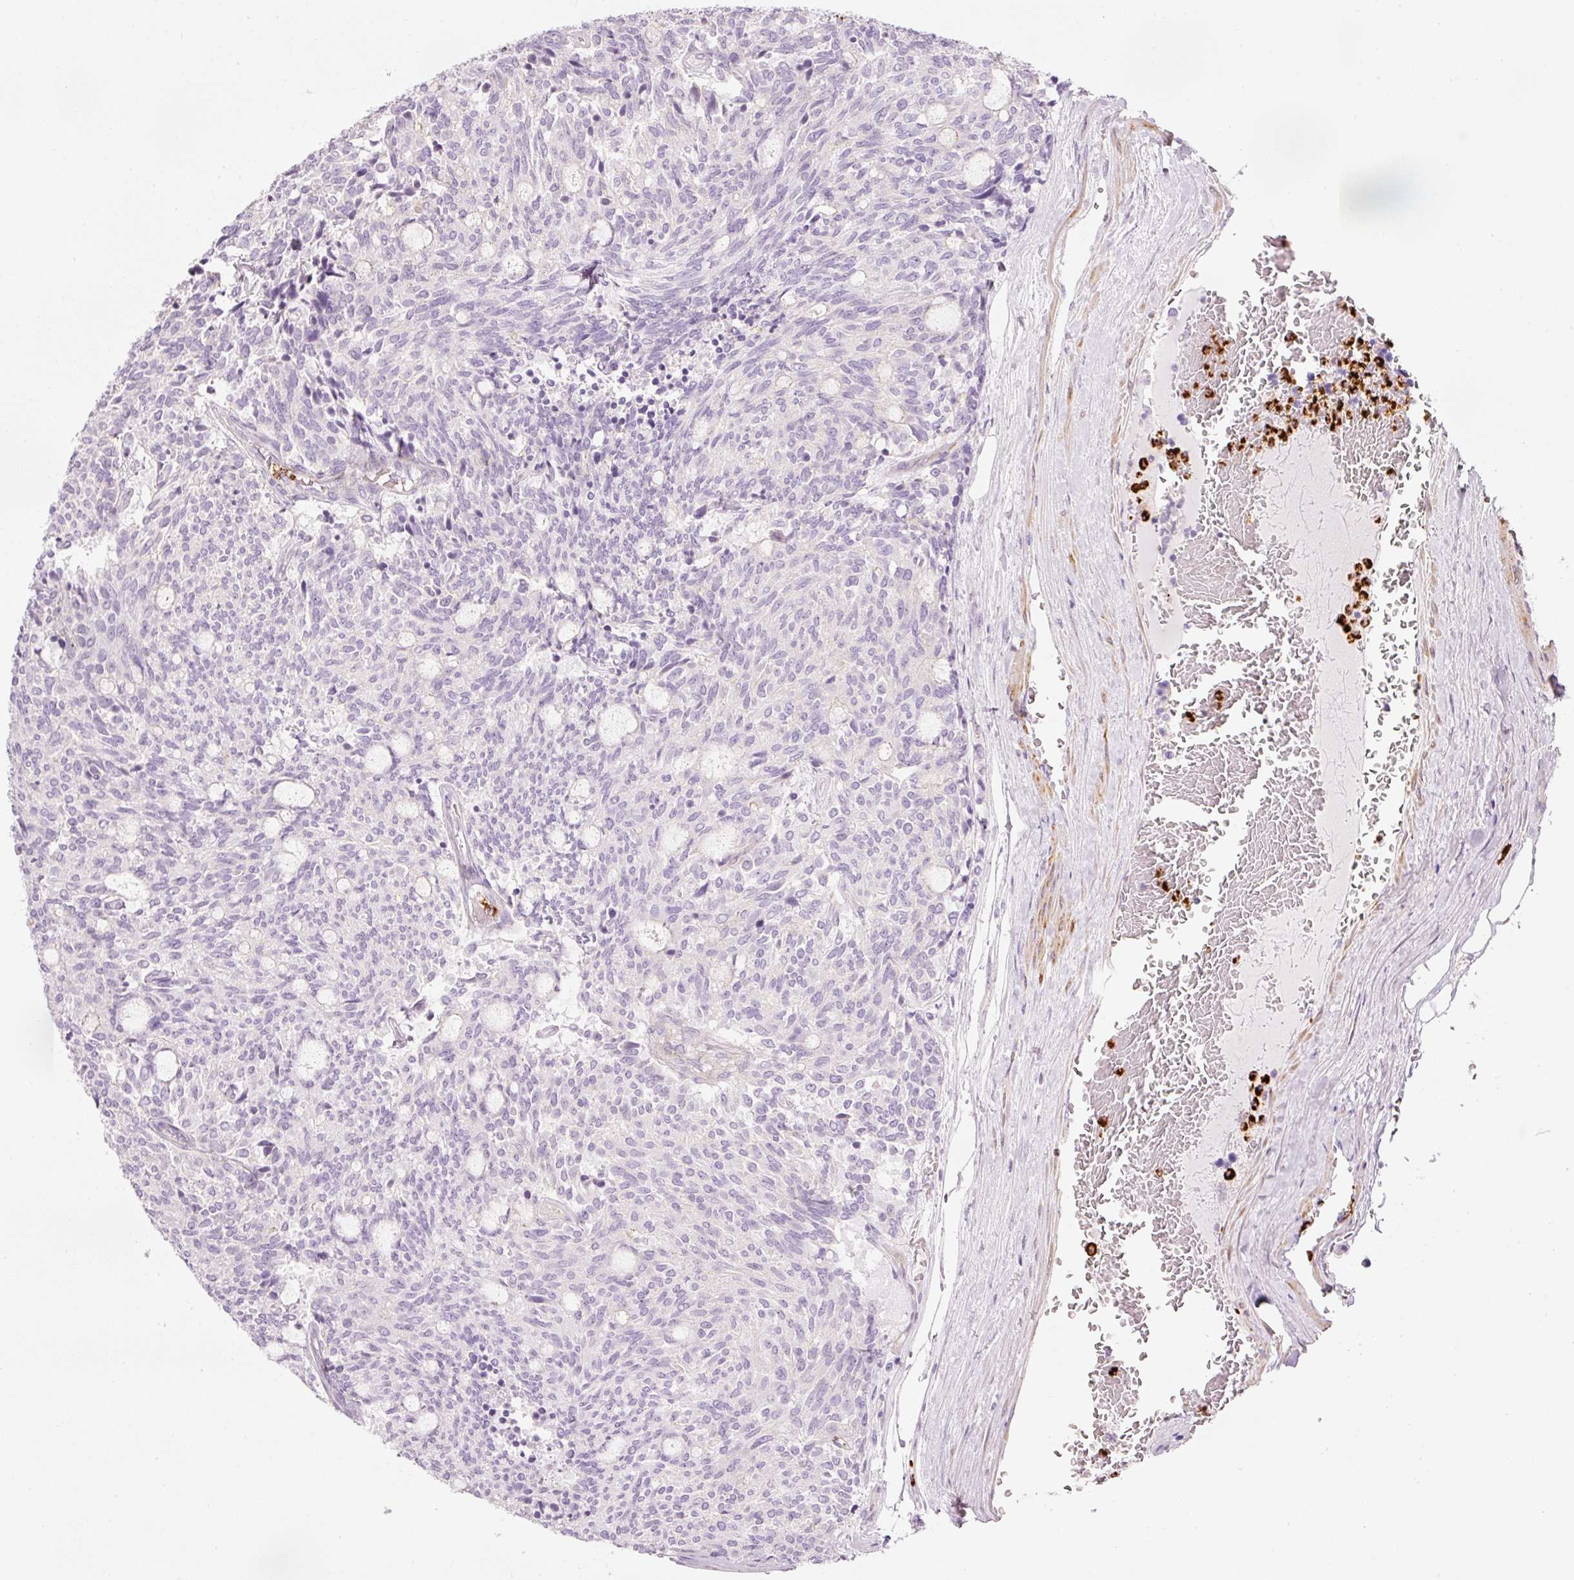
{"staining": {"intensity": "negative", "quantity": "none", "location": "none"}, "tissue": "carcinoid", "cell_type": "Tumor cells", "image_type": "cancer", "snomed": [{"axis": "morphology", "description": "Carcinoid, malignant, NOS"}, {"axis": "topography", "description": "Pancreas"}], "caption": "Immunohistochemistry photomicrograph of human carcinoid stained for a protein (brown), which reveals no staining in tumor cells.", "gene": "MAP3K3", "patient": {"sex": "female", "age": 54}}